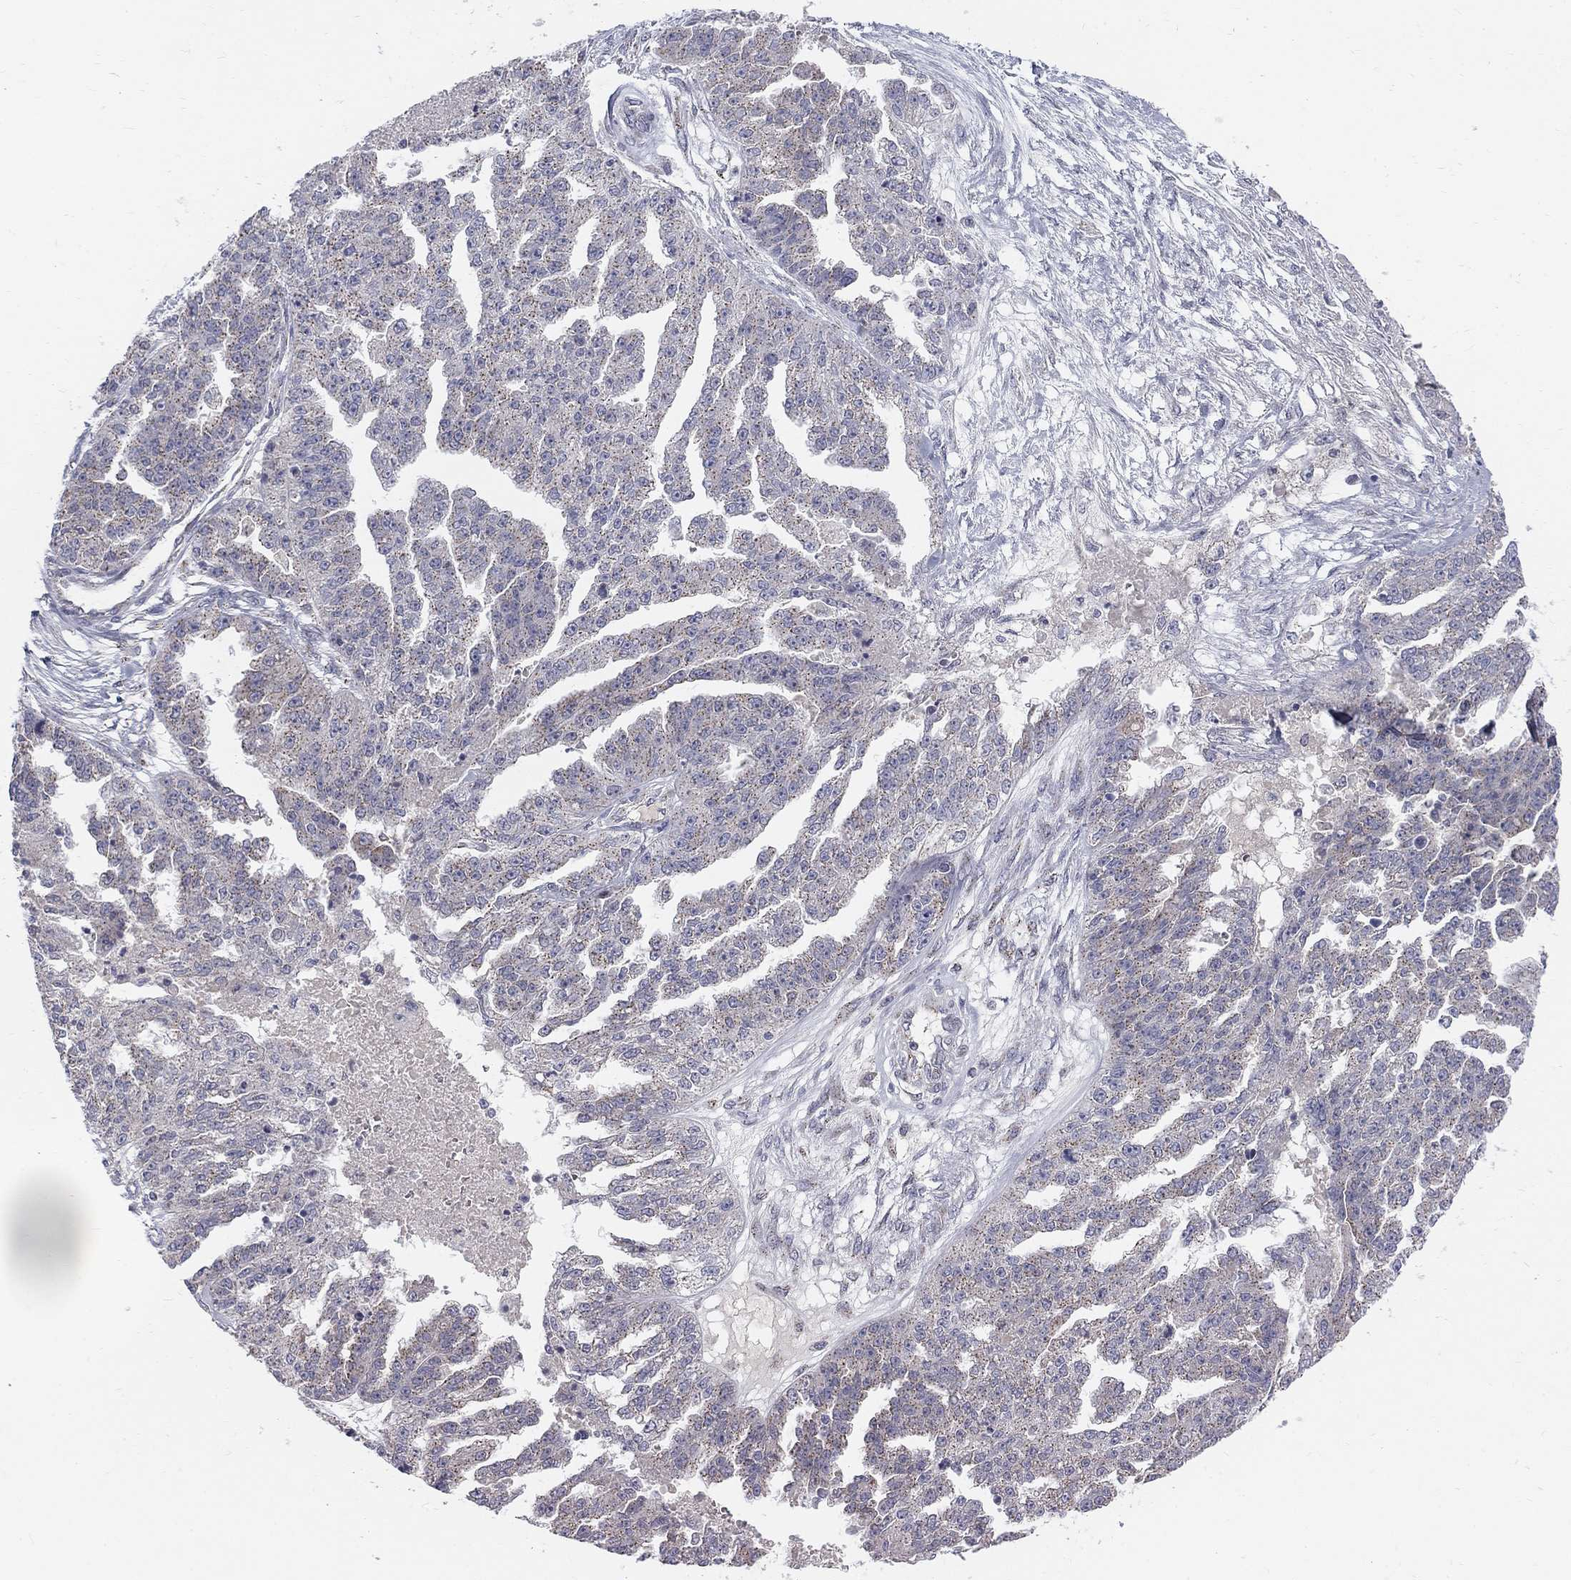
{"staining": {"intensity": "negative", "quantity": "none", "location": "none"}, "tissue": "ovarian cancer", "cell_type": "Tumor cells", "image_type": "cancer", "snomed": [{"axis": "morphology", "description": "Cystadenocarcinoma, serous, NOS"}, {"axis": "topography", "description": "Ovary"}], "caption": "Immunohistochemistry micrograph of neoplastic tissue: human ovarian cancer (serous cystadenocarcinoma) stained with DAB demonstrates no significant protein expression in tumor cells. (DAB IHC, high magnification).", "gene": "PANK3", "patient": {"sex": "female", "age": 58}}